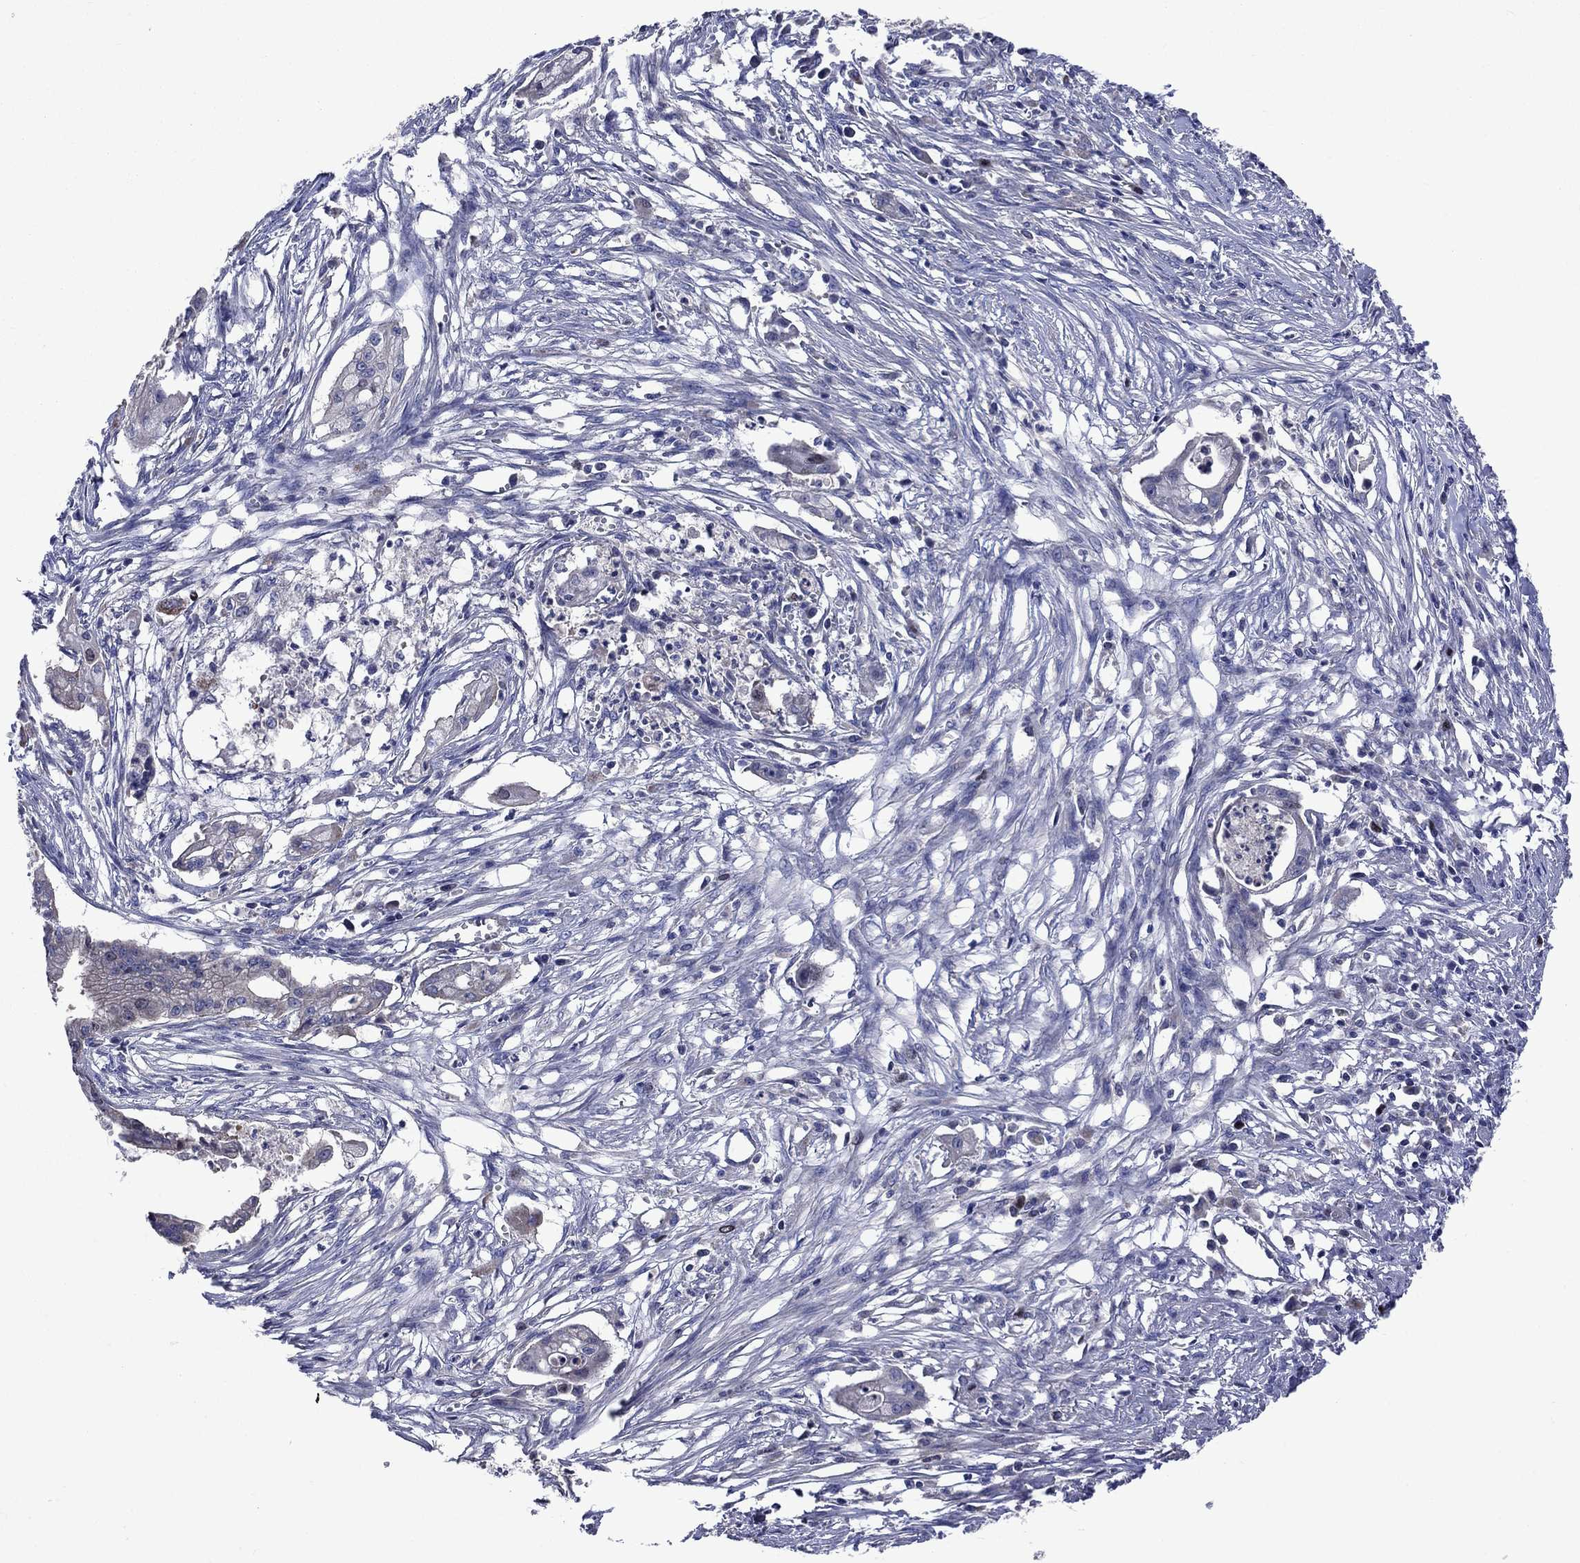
{"staining": {"intensity": "negative", "quantity": "none", "location": "none"}, "tissue": "pancreatic cancer", "cell_type": "Tumor cells", "image_type": "cancer", "snomed": [{"axis": "morphology", "description": "Normal tissue, NOS"}, {"axis": "morphology", "description": "Adenocarcinoma, NOS"}, {"axis": "topography", "description": "Pancreas"}], "caption": "This is an immunohistochemistry (IHC) image of human adenocarcinoma (pancreatic). There is no staining in tumor cells.", "gene": "KIF22", "patient": {"sex": "female", "age": 58}}